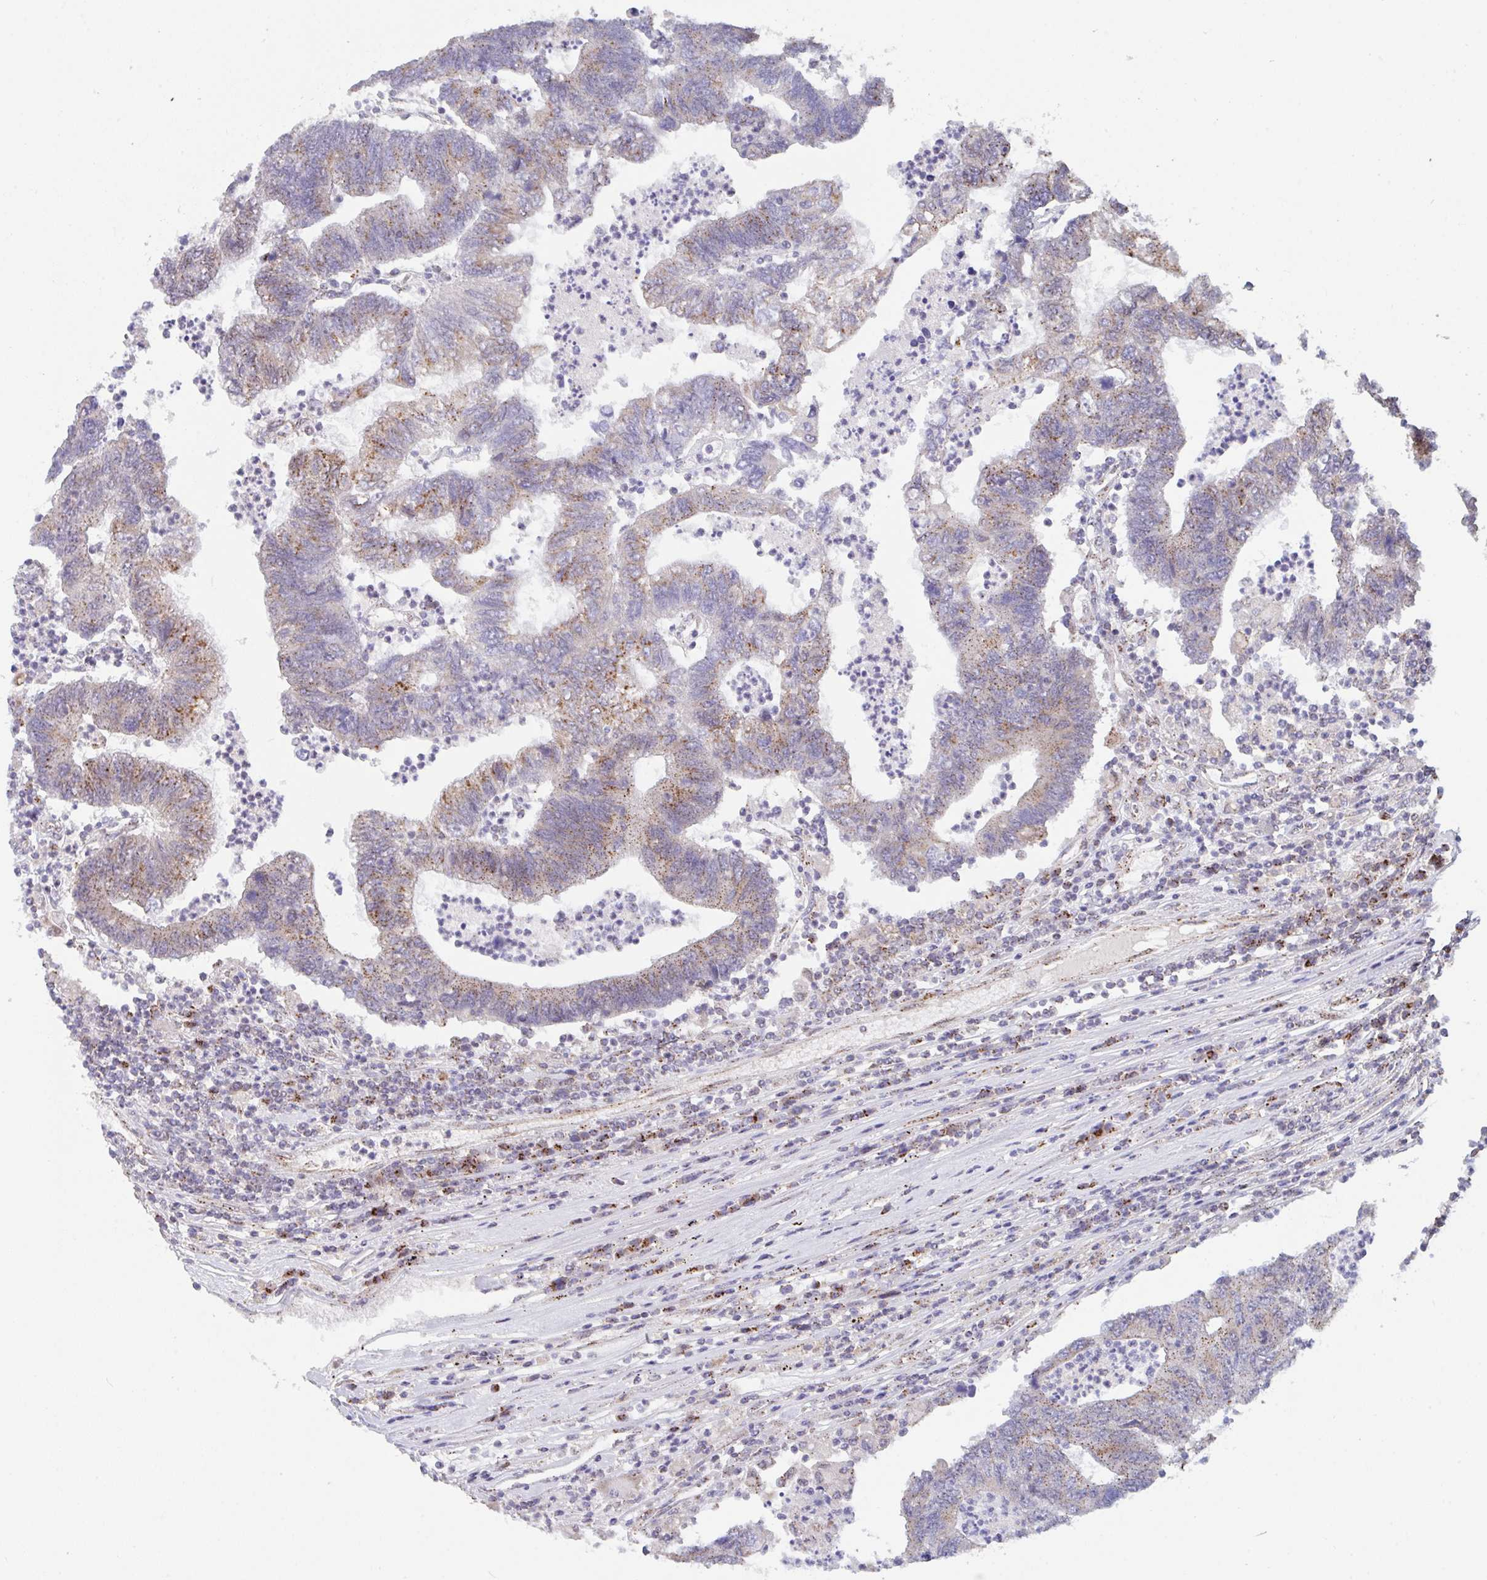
{"staining": {"intensity": "moderate", "quantity": ">75%", "location": "cytoplasmic/membranous"}, "tissue": "colorectal cancer", "cell_type": "Tumor cells", "image_type": "cancer", "snomed": [{"axis": "morphology", "description": "Adenocarcinoma, NOS"}, {"axis": "topography", "description": "Colon"}], "caption": "IHC image of human colorectal cancer (adenocarcinoma) stained for a protein (brown), which demonstrates medium levels of moderate cytoplasmic/membranous expression in about >75% of tumor cells.", "gene": "PROSER3", "patient": {"sex": "female", "age": 48}}